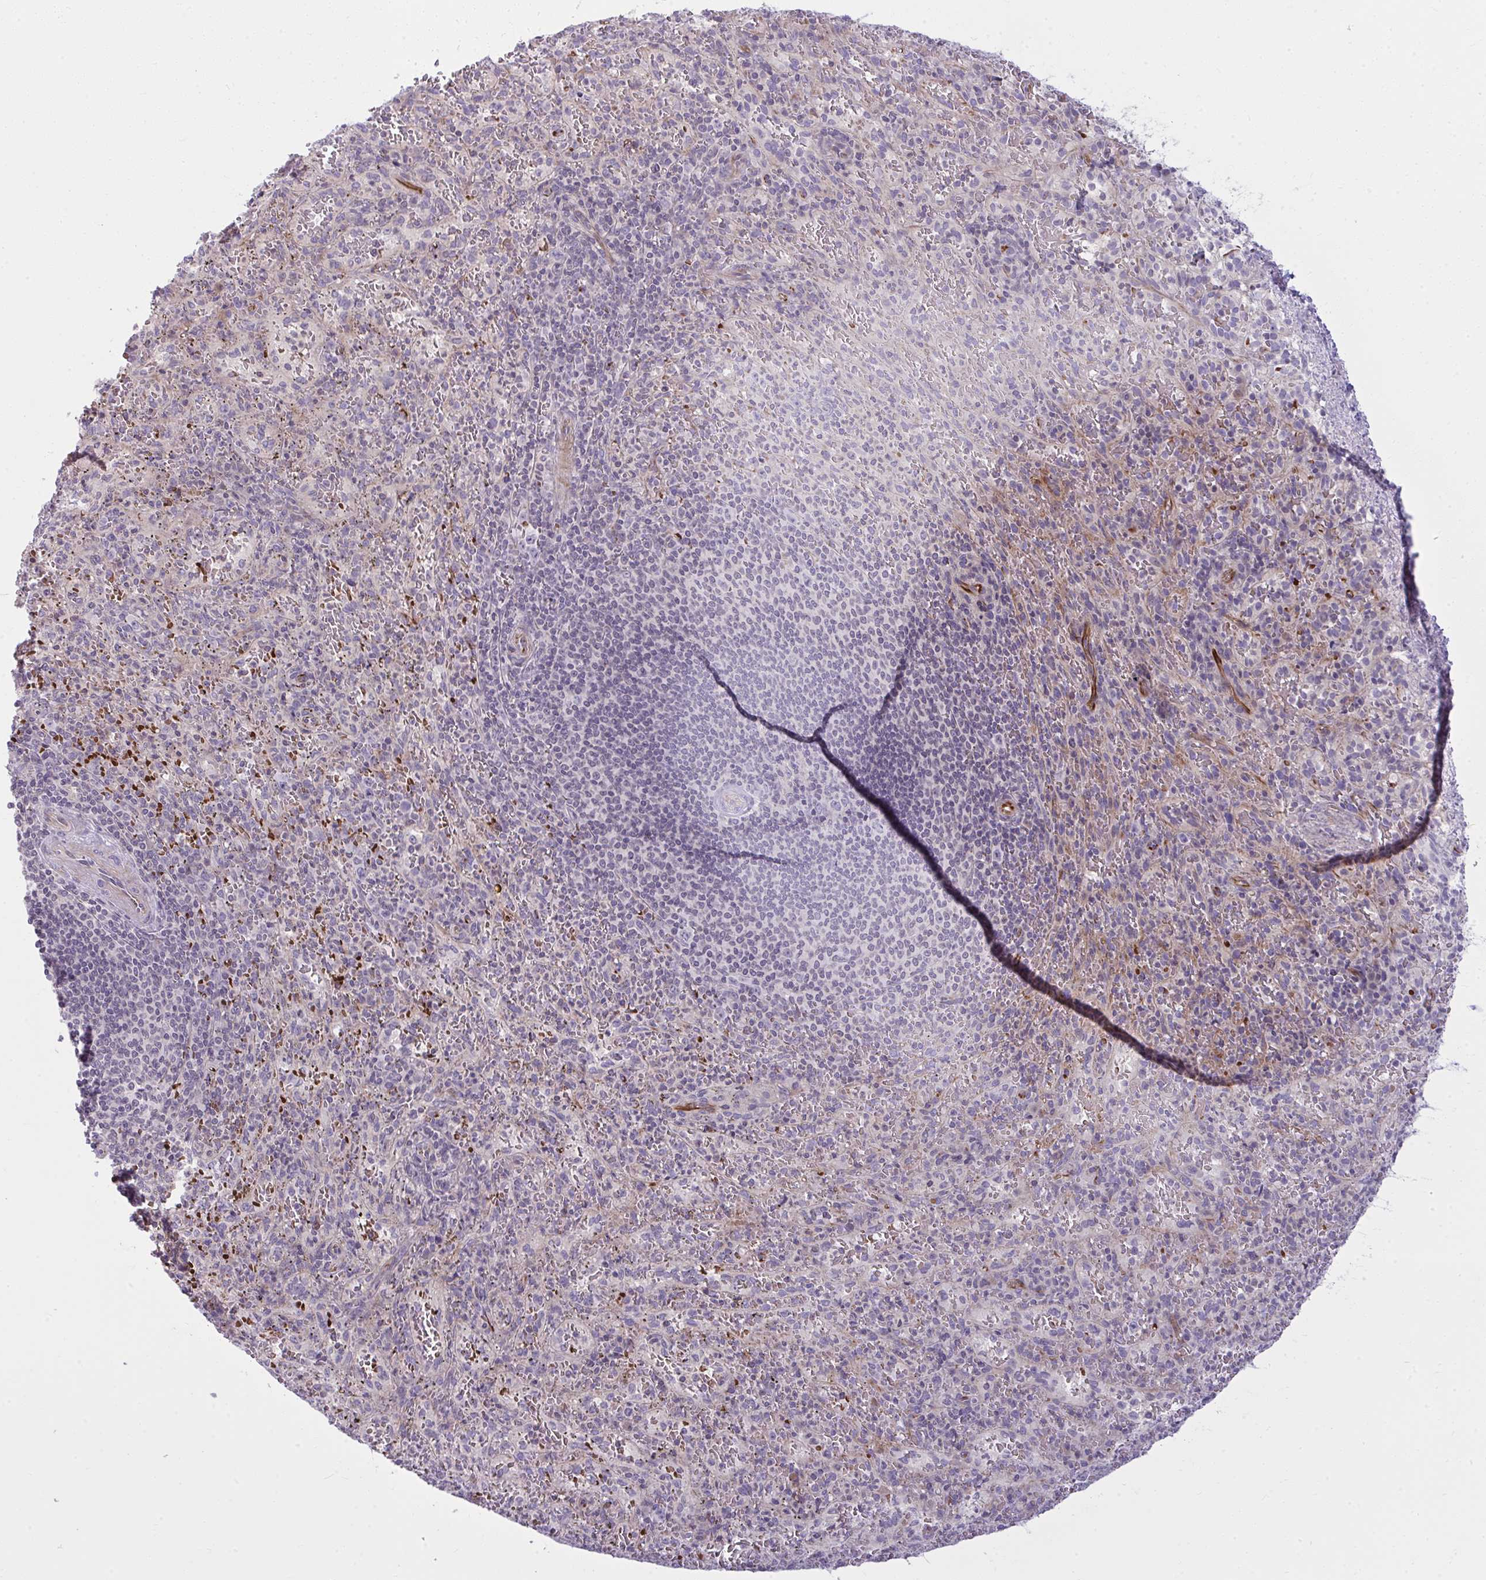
{"staining": {"intensity": "negative", "quantity": "none", "location": "none"}, "tissue": "spleen", "cell_type": "Cells in red pulp", "image_type": "normal", "snomed": [{"axis": "morphology", "description": "Normal tissue, NOS"}, {"axis": "topography", "description": "Spleen"}], "caption": "A high-resolution histopathology image shows immunohistochemistry staining of benign spleen, which displays no significant expression in cells in red pulp. (DAB IHC, high magnification).", "gene": "SLC14A1", "patient": {"sex": "male", "age": 57}}